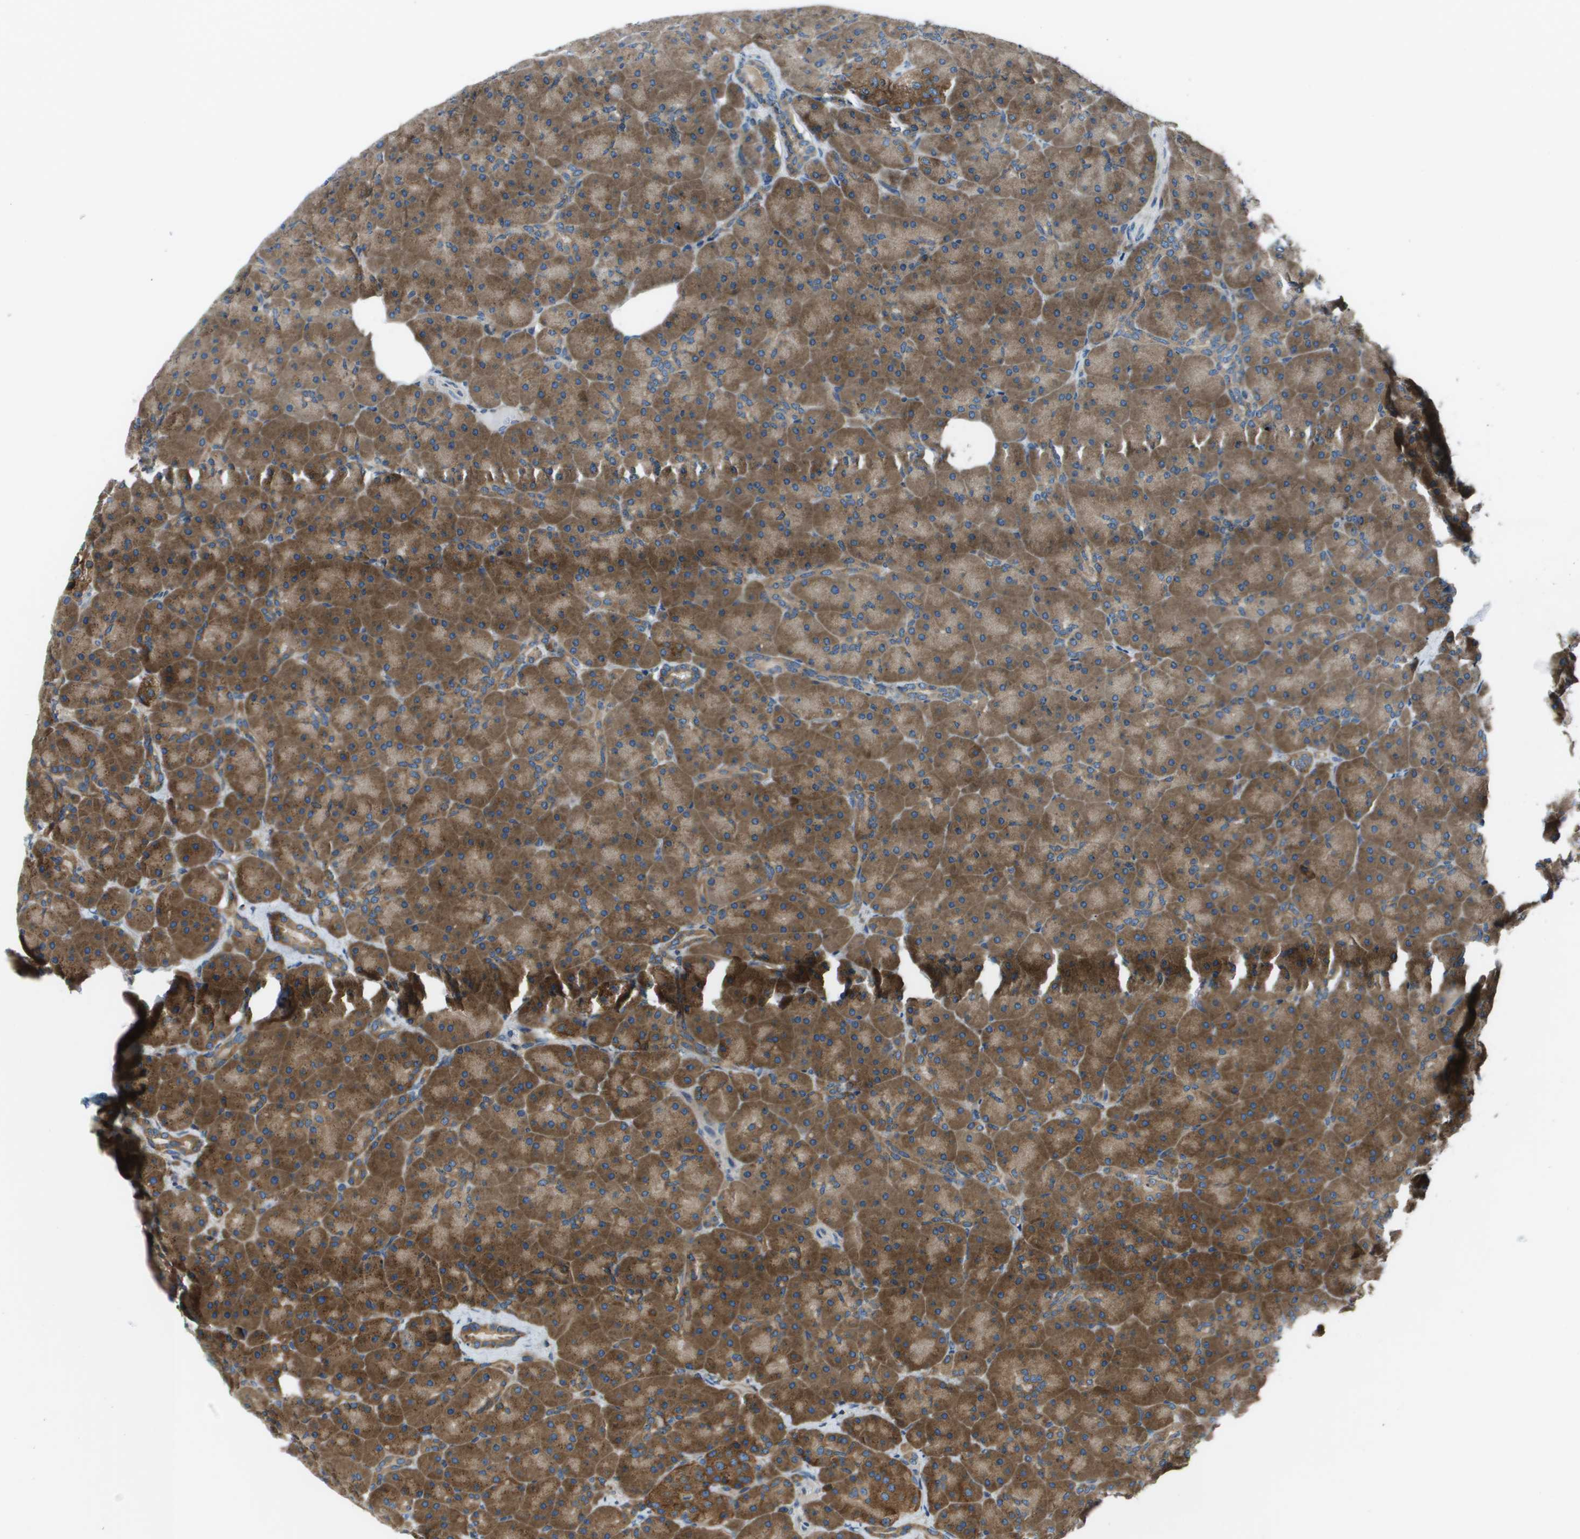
{"staining": {"intensity": "strong", "quantity": ">75%", "location": "cytoplasmic/membranous"}, "tissue": "pancreas", "cell_type": "Exocrine glandular cells", "image_type": "normal", "snomed": [{"axis": "morphology", "description": "Normal tissue, NOS"}, {"axis": "topography", "description": "Pancreas"}], "caption": "Immunohistochemistry (DAB (3,3'-diaminobenzidine)) staining of benign pancreas exhibits strong cytoplasmic/membranous protein expression in approximately >75% of exocrine glandular cells. (Brightfield microscopy of DAB IHC at high magnification).", "gene": "ARFGAP2", "patient": {"sex": "male", "age": 66}}